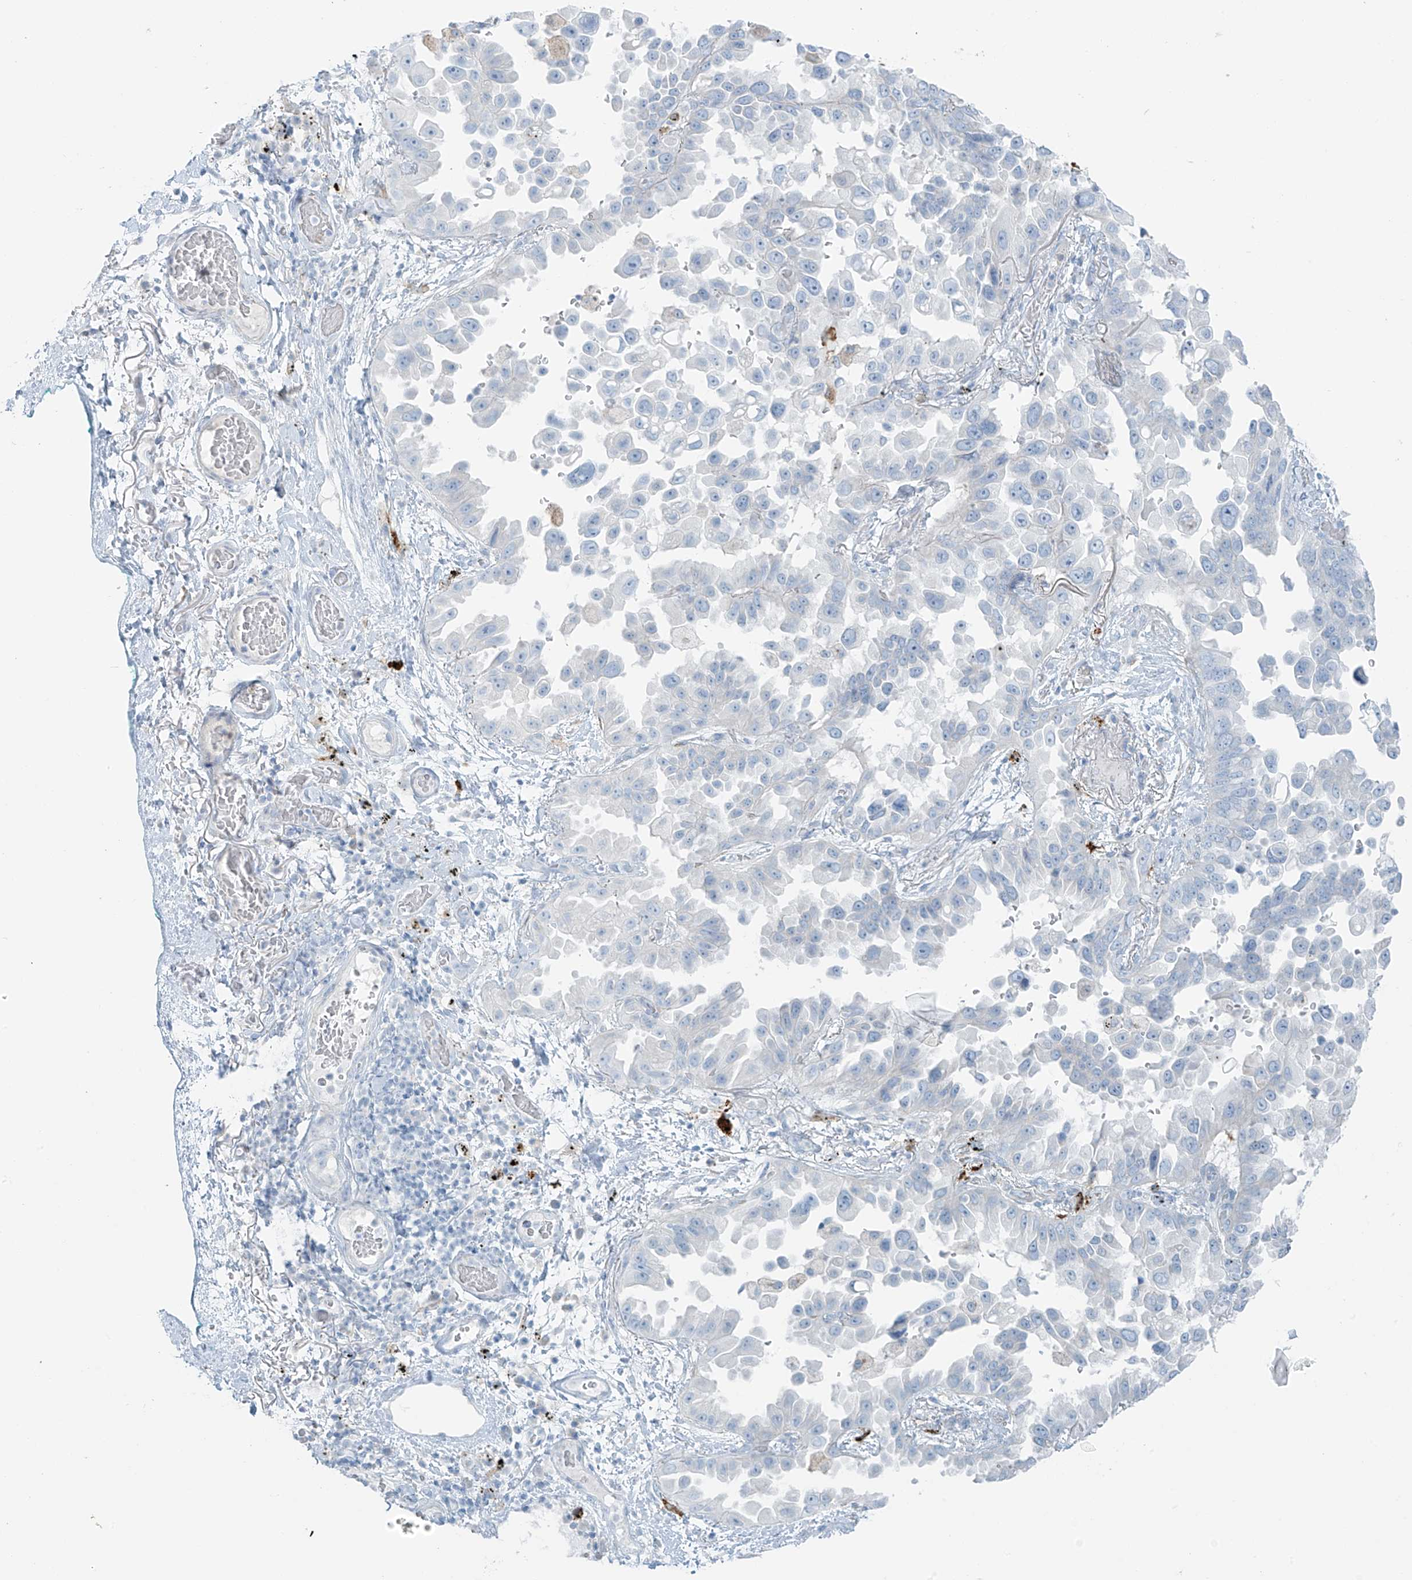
{"staining": {"intensity": "negative", "quantity": "none", "location": "none"}, "tissue": "lung cancer", "cell_type": "Tumor cells", "image_type": "cancer", "snomed": [{"axis": "morphology", "description": "Adenocarcinoma, NOS"}, {"axis": "topography", "description": "Lung"}], "caption": "High power microscopy image of an immunohistochemistry image of lung adenocarcinoma, revealing no significant positivity in tumor cells.", "gene": "SLC25A43", "patient": {"sex": "female", "age": 67}}